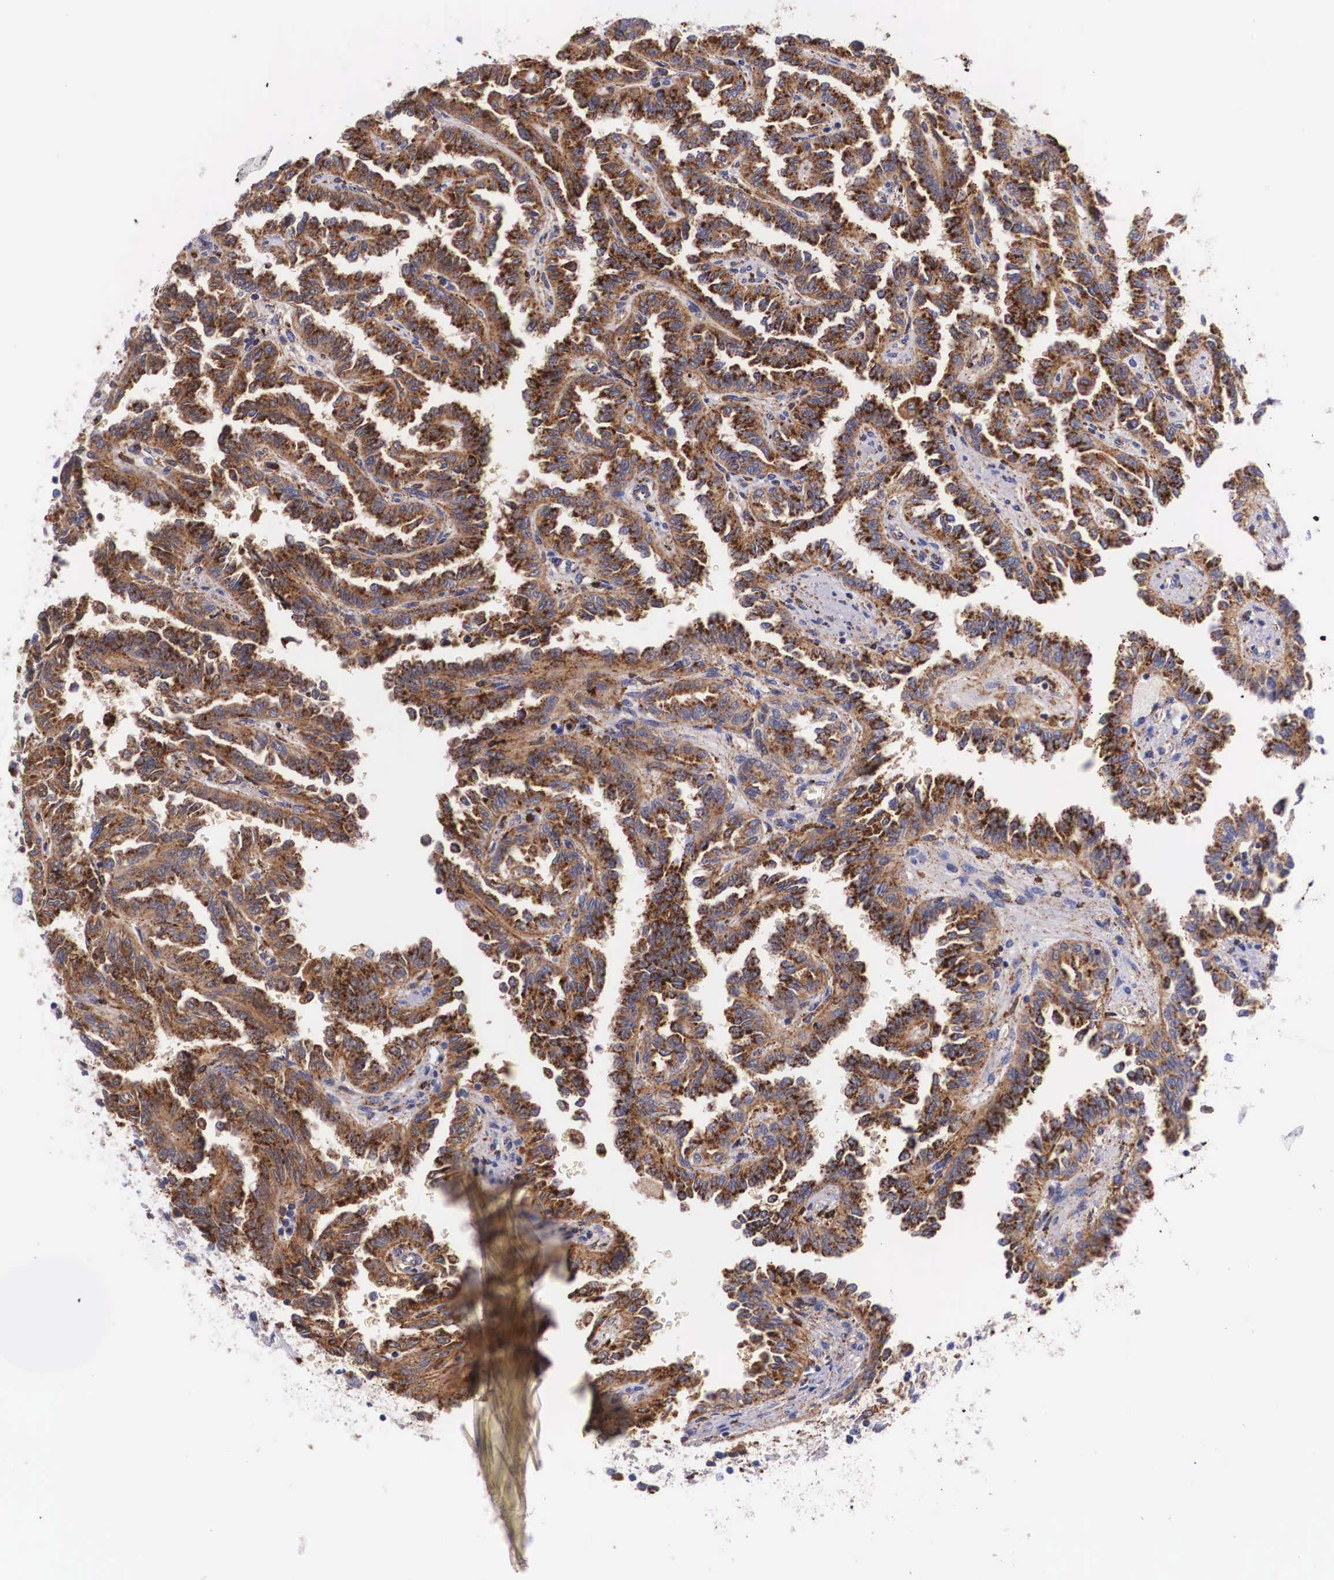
{"staining": {"intensity": "strong", "quantity": ">75%", "location": "cytoplasmic/membranous"}, "tissue": "renal cancer", "cell_type": "Tumor cells", "image_type": "cancer", "snomed": [{"axis": "morphology", "description": "Inflammation, NOS"}, {"axis": "morphology", "description": "Adenocarcinoma, NOS"}, {"axis": "topography", "description": "Kidney"}], "caption": "Immunohistochemical staining of human renal cancer (adenocarcinoma) exhibits strong cytoplasmic/membranous protein staining in about >75% of tumor cells. Using DAB (3,3'-diaminobenzidine) (brown) and hematoxylin (blue) stains, captured at high magnification using brightfield microscopy.", "gene": "NAGA", "patient": {"sex": "male", "age": 68}}